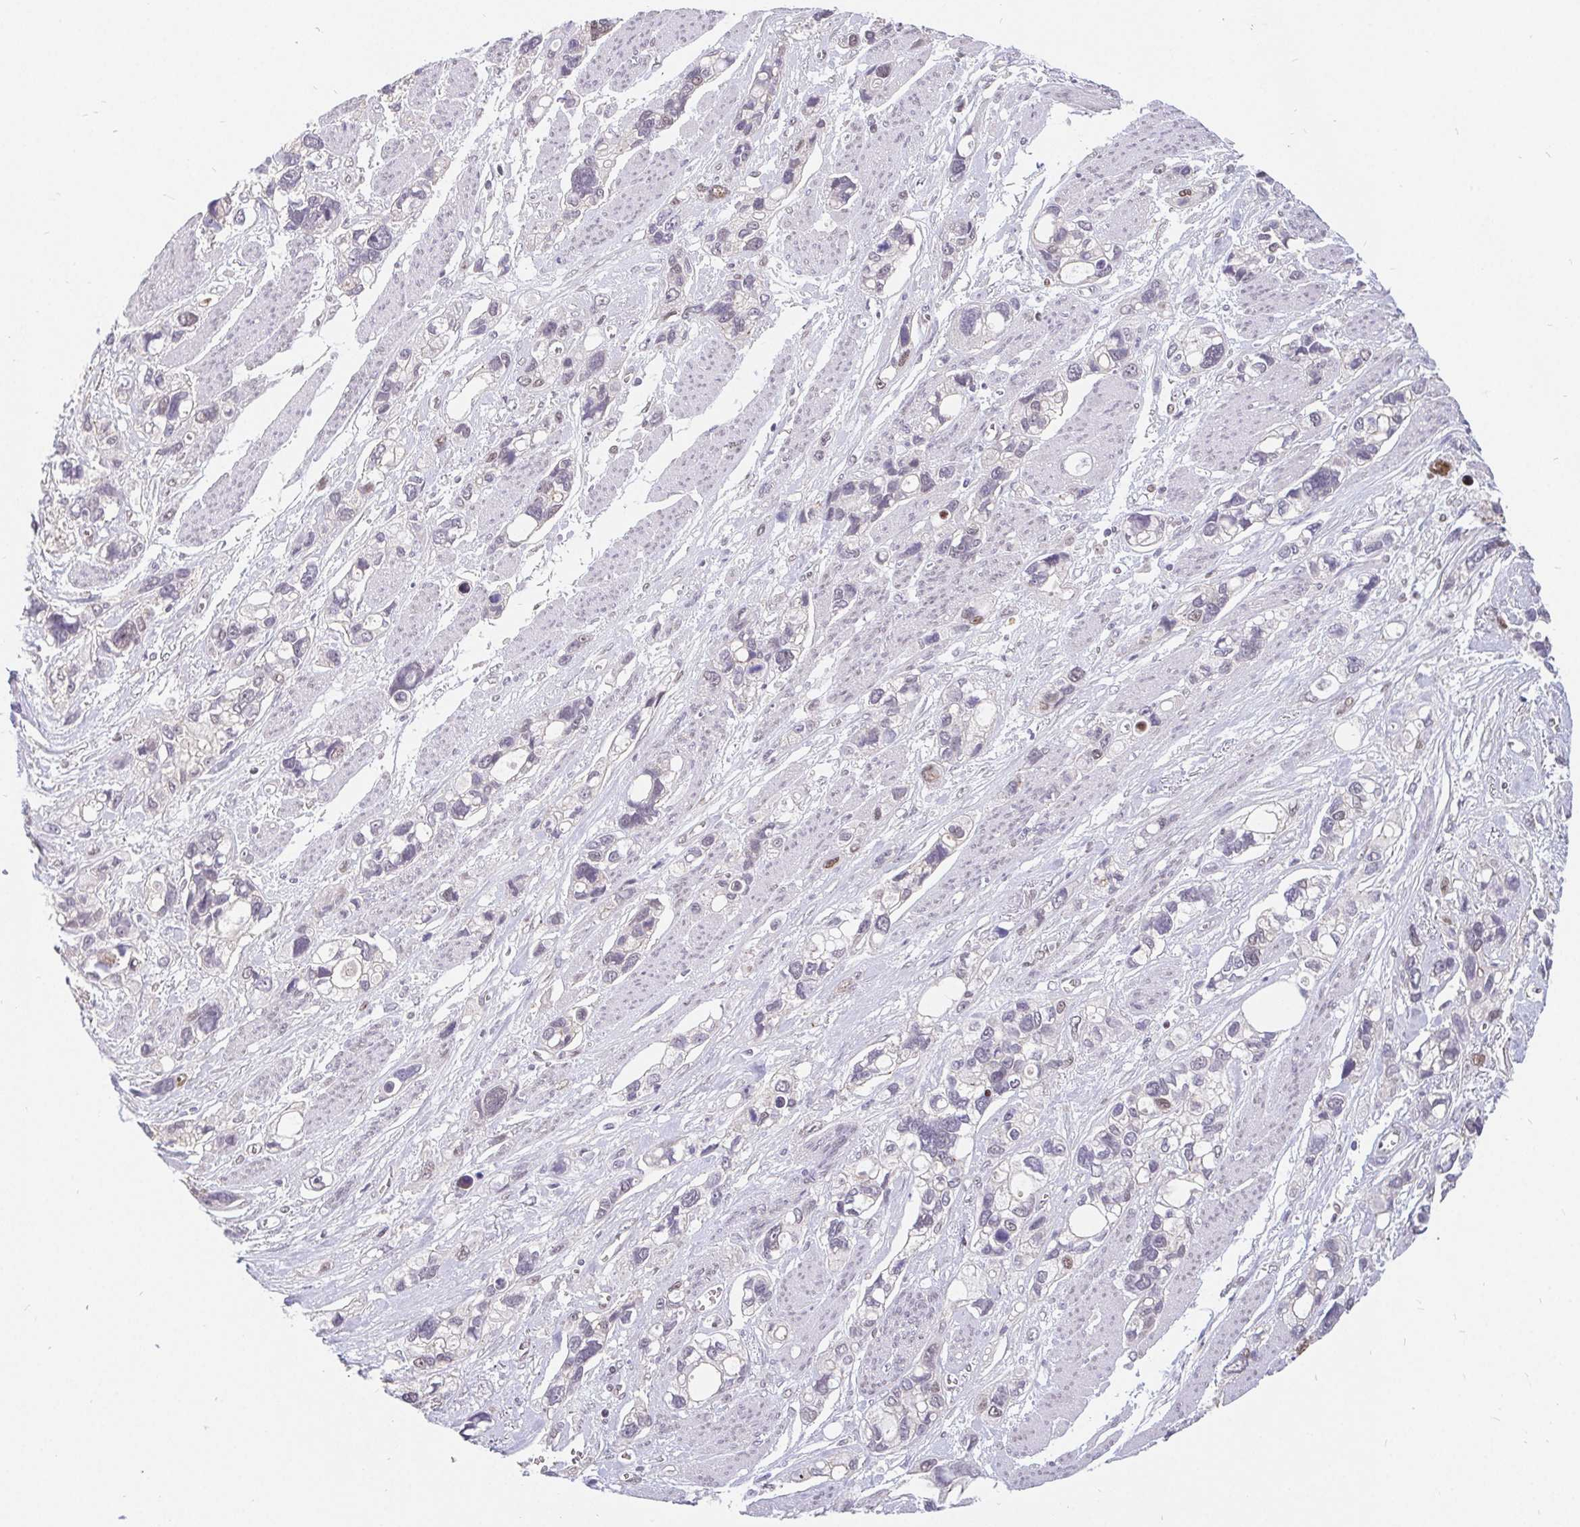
{"staining": {"intensity": "moderate", "quantity": "25%-75%", "location": "nuclear"}, "tissue": "stomach cancer", "cell_type": "Tumor cells", "image_type": "cancer", "snomed": [{"axis": "morphology", "description": "Adenocarcinoma, NOS"}, {"axis": "topography", "description": "Stomach, upper"}], "caption": "Stomach cancer stained with a protein marker demonstrates moderate staining in tumor cells.", "gene": "POU2F1", "patient": {"sex": "female", "age": 81}}